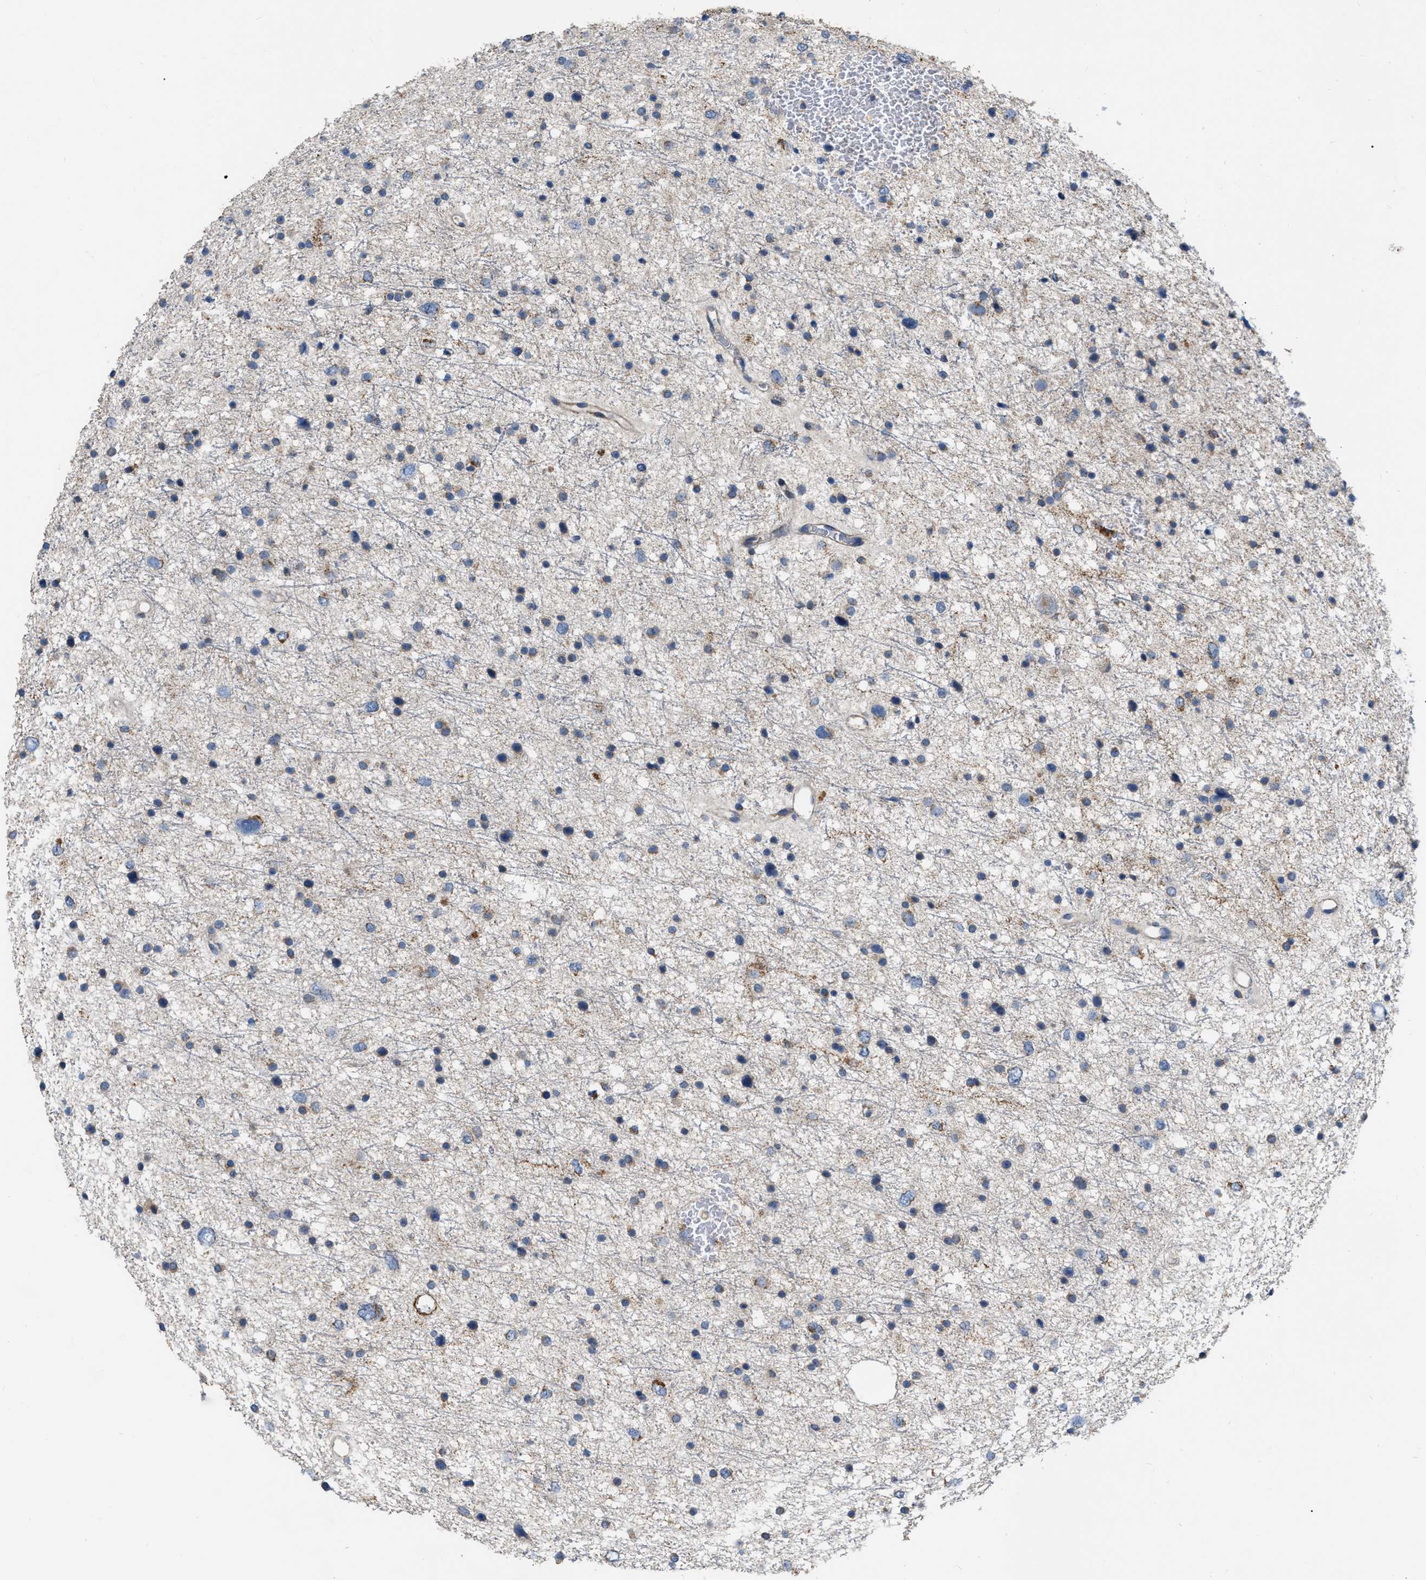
{"staining": {"intensity": "negative", "quantity": "none", "location": "none"}, "tissue": "glioma", "cell_type": "Tumor cells", "image_type": "cancer", "snomed": [{"axis": "morphology", "description": "Glioma, malignant, Low grade"}, {"axis": "topography", "description": "Brain"}], "caption": "Protein analysis of glioma demonstrates no significant expression in tumor cells.", "gene": "DDX56", "patient": {"sex": "female", "age": 37}}